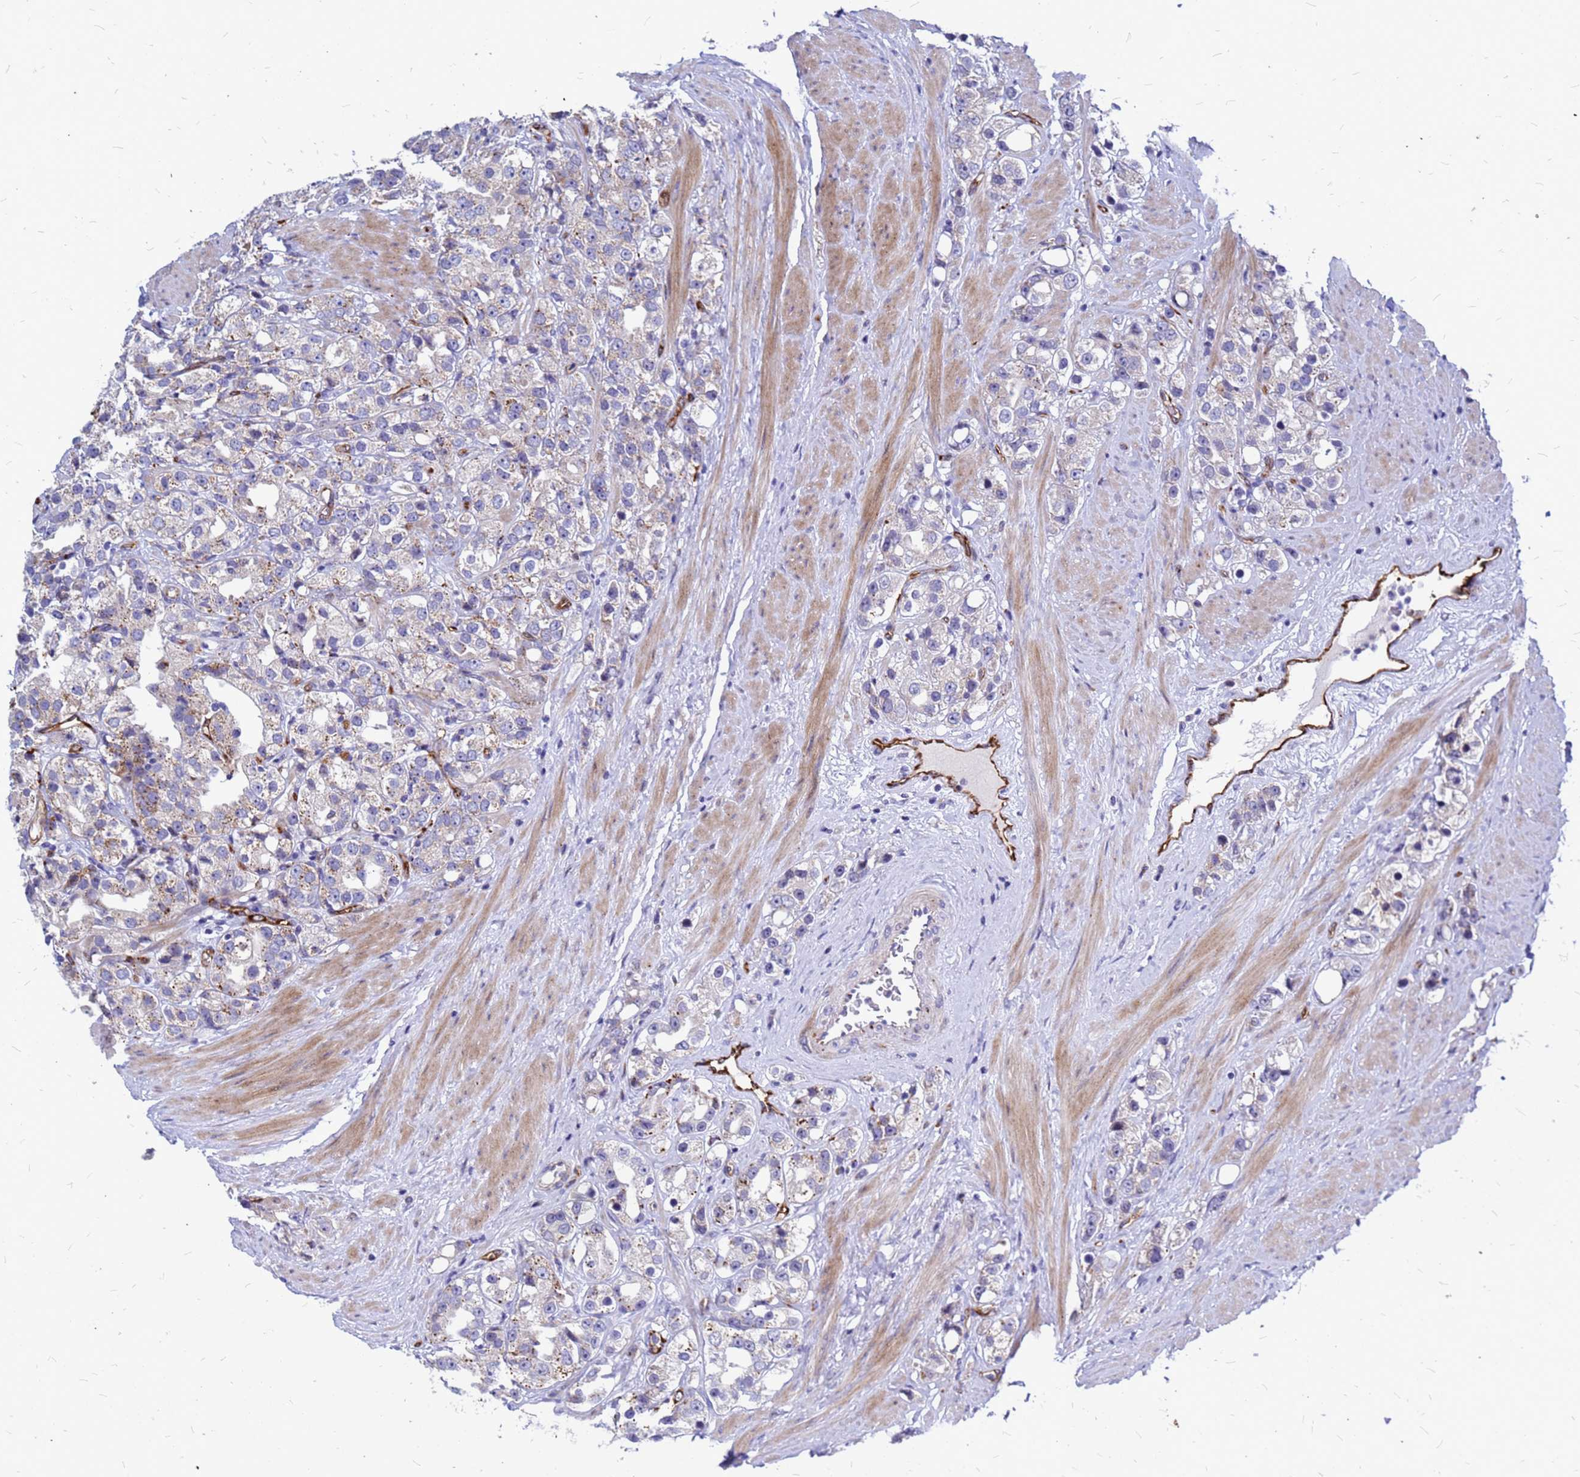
{"staining": {"intensity": "moderate", "quantity": "25%-75%", "location": "cytoplasmic/membranous"}, "tissue": "prostate cancer", "cell_type": "Tumor cells", "image_type": "cancer", "snomed": [{"axis": "morphology", "description": "Adenocarcinoma, NOS"}, {"axis": "topography", "description": "Prostate"}], "caption": "Protein staining by immunohistochemistry (IHC) exhibits moderate cytoplasmic/membranous expression in about 25%-75% of tumor cells in prostate adenocarcinoma.", "gene": "NOSTRIN", "patient": {"sex": "male", "age": 79}}